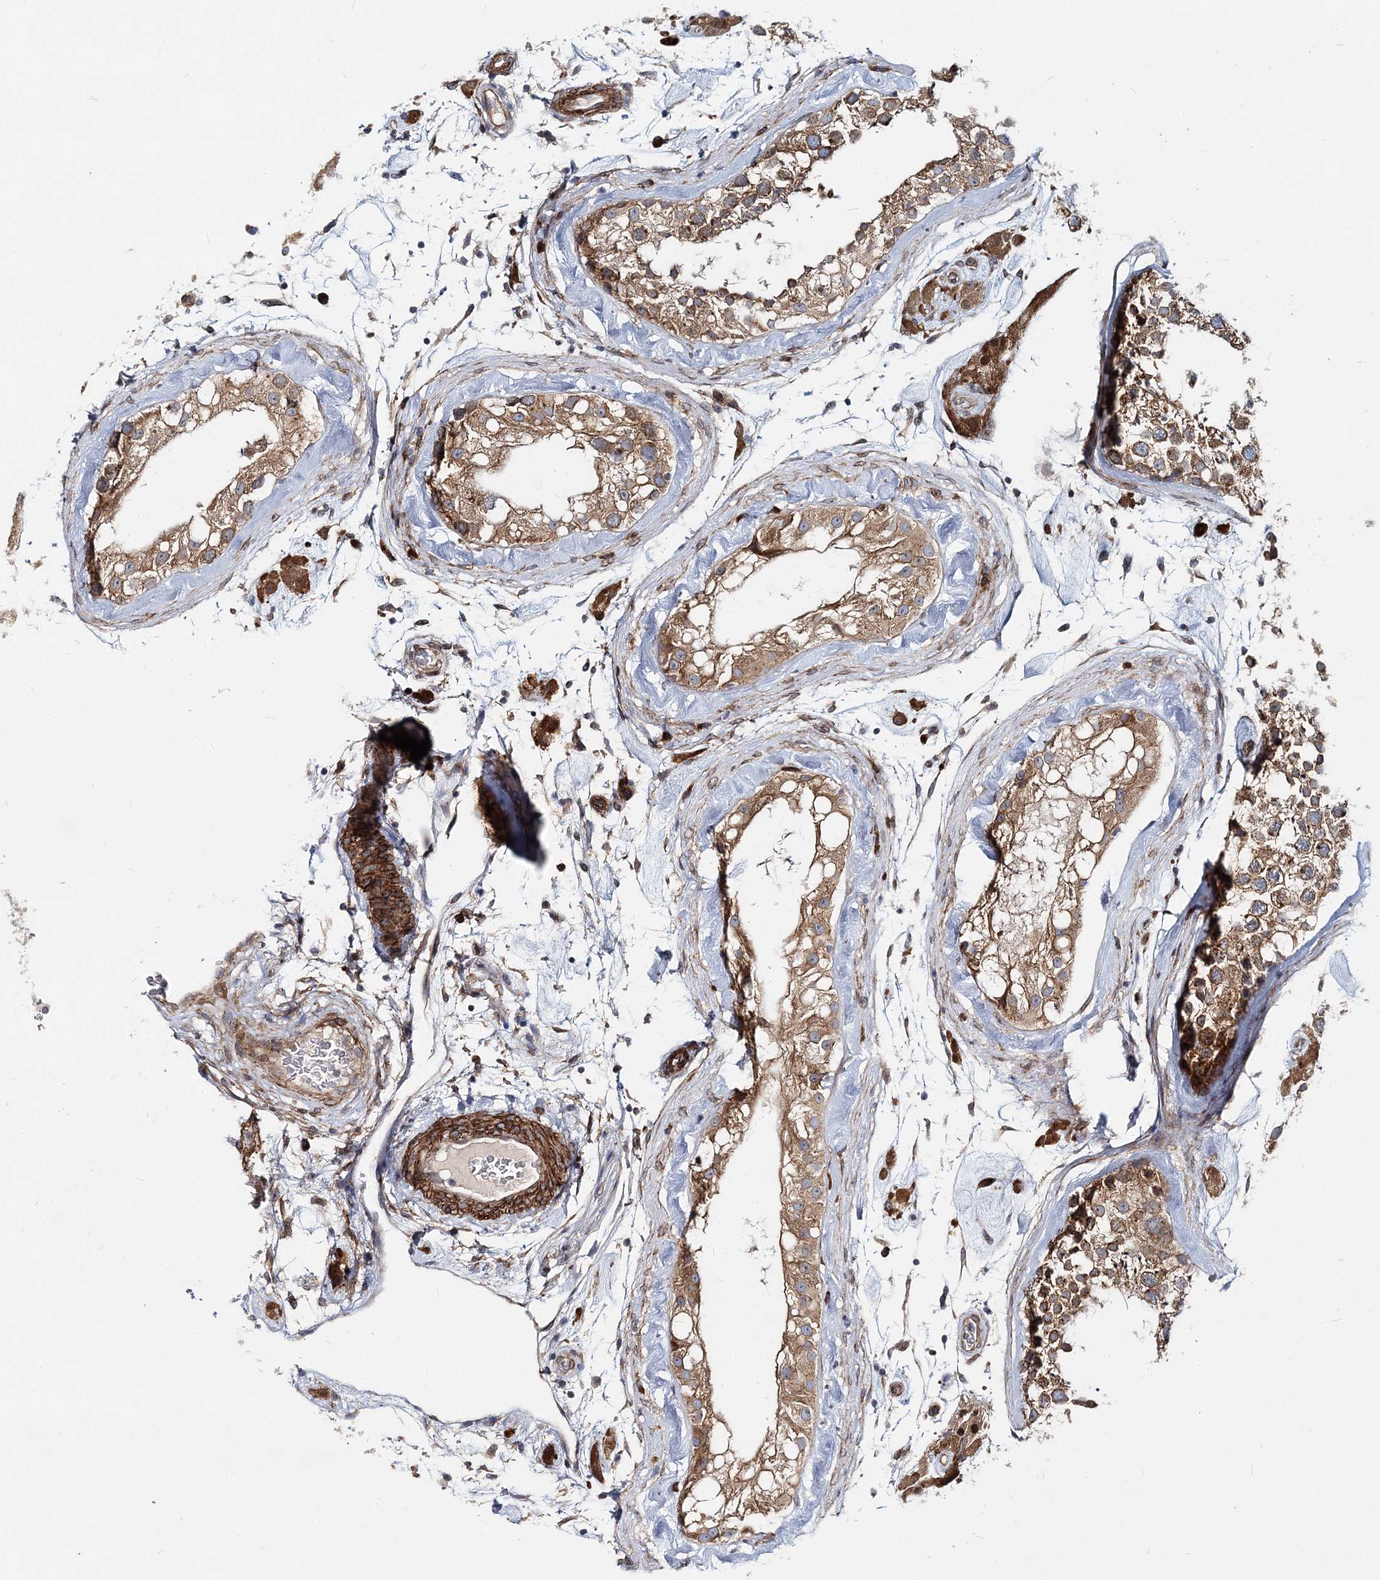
{"staining": {"intensity": "moderate", "quantity": ">75%", "location": "cytoplasmic/membranous"}, "tissue": "testis", "cell_type": "Cells in seminiferous ducts", "image_type": "normal", "snomed": [{"axis": "morphology", "description": "Normal tissue, NOS"}, {"axis": "topography", "description": "Testis"}], "caption": "Protein expression analysis of unremarkable testis displays moderate cytoplasmic/membranous staining in about >75% of cells in seminiferous ducts.", "gene": "NBAS", "patient": {"sex": "male", "age": 46}}